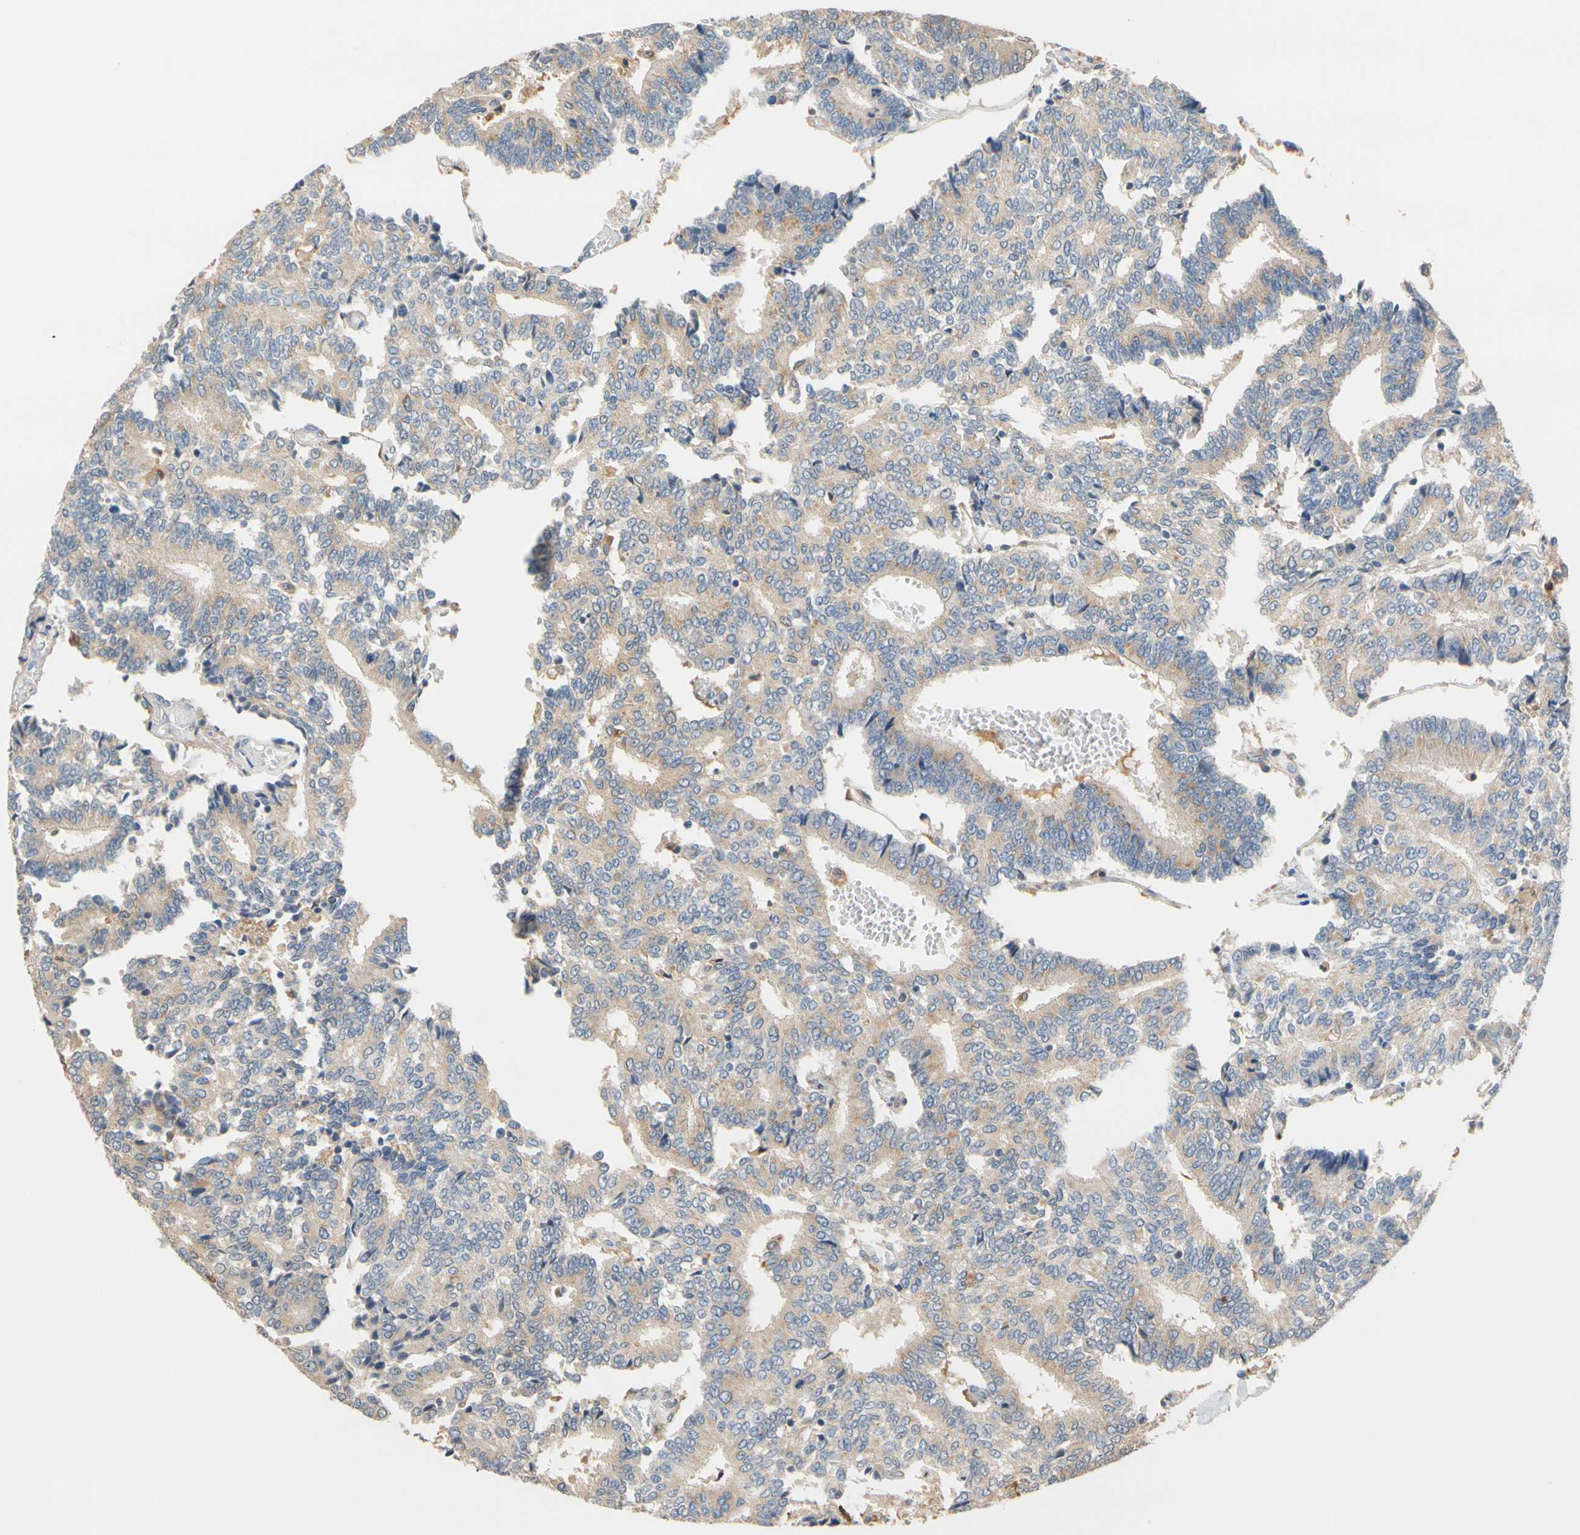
{"staining": {"intensity": "weak", "quantity": ">75%", "location": "cytoplasmic/membranous"}, "tissue": "prostate cancer", "cell_type": "Tumor cells", "image_type": "cancer", "snomed": [{"axis": "morphology", "description": "Adenocarcinoma, High grade"}, {"axis": "topography", "description": "Prostate"}], "caption": "Brown immunohistochemical staining in human high-grade adenocarcinoma (prostate) reveals weak cytoplasmic/membranous staining in approximately >75% of tumor cells.", "gene": "GPSM2", "patient": {"sex": "male", "age": 55}}